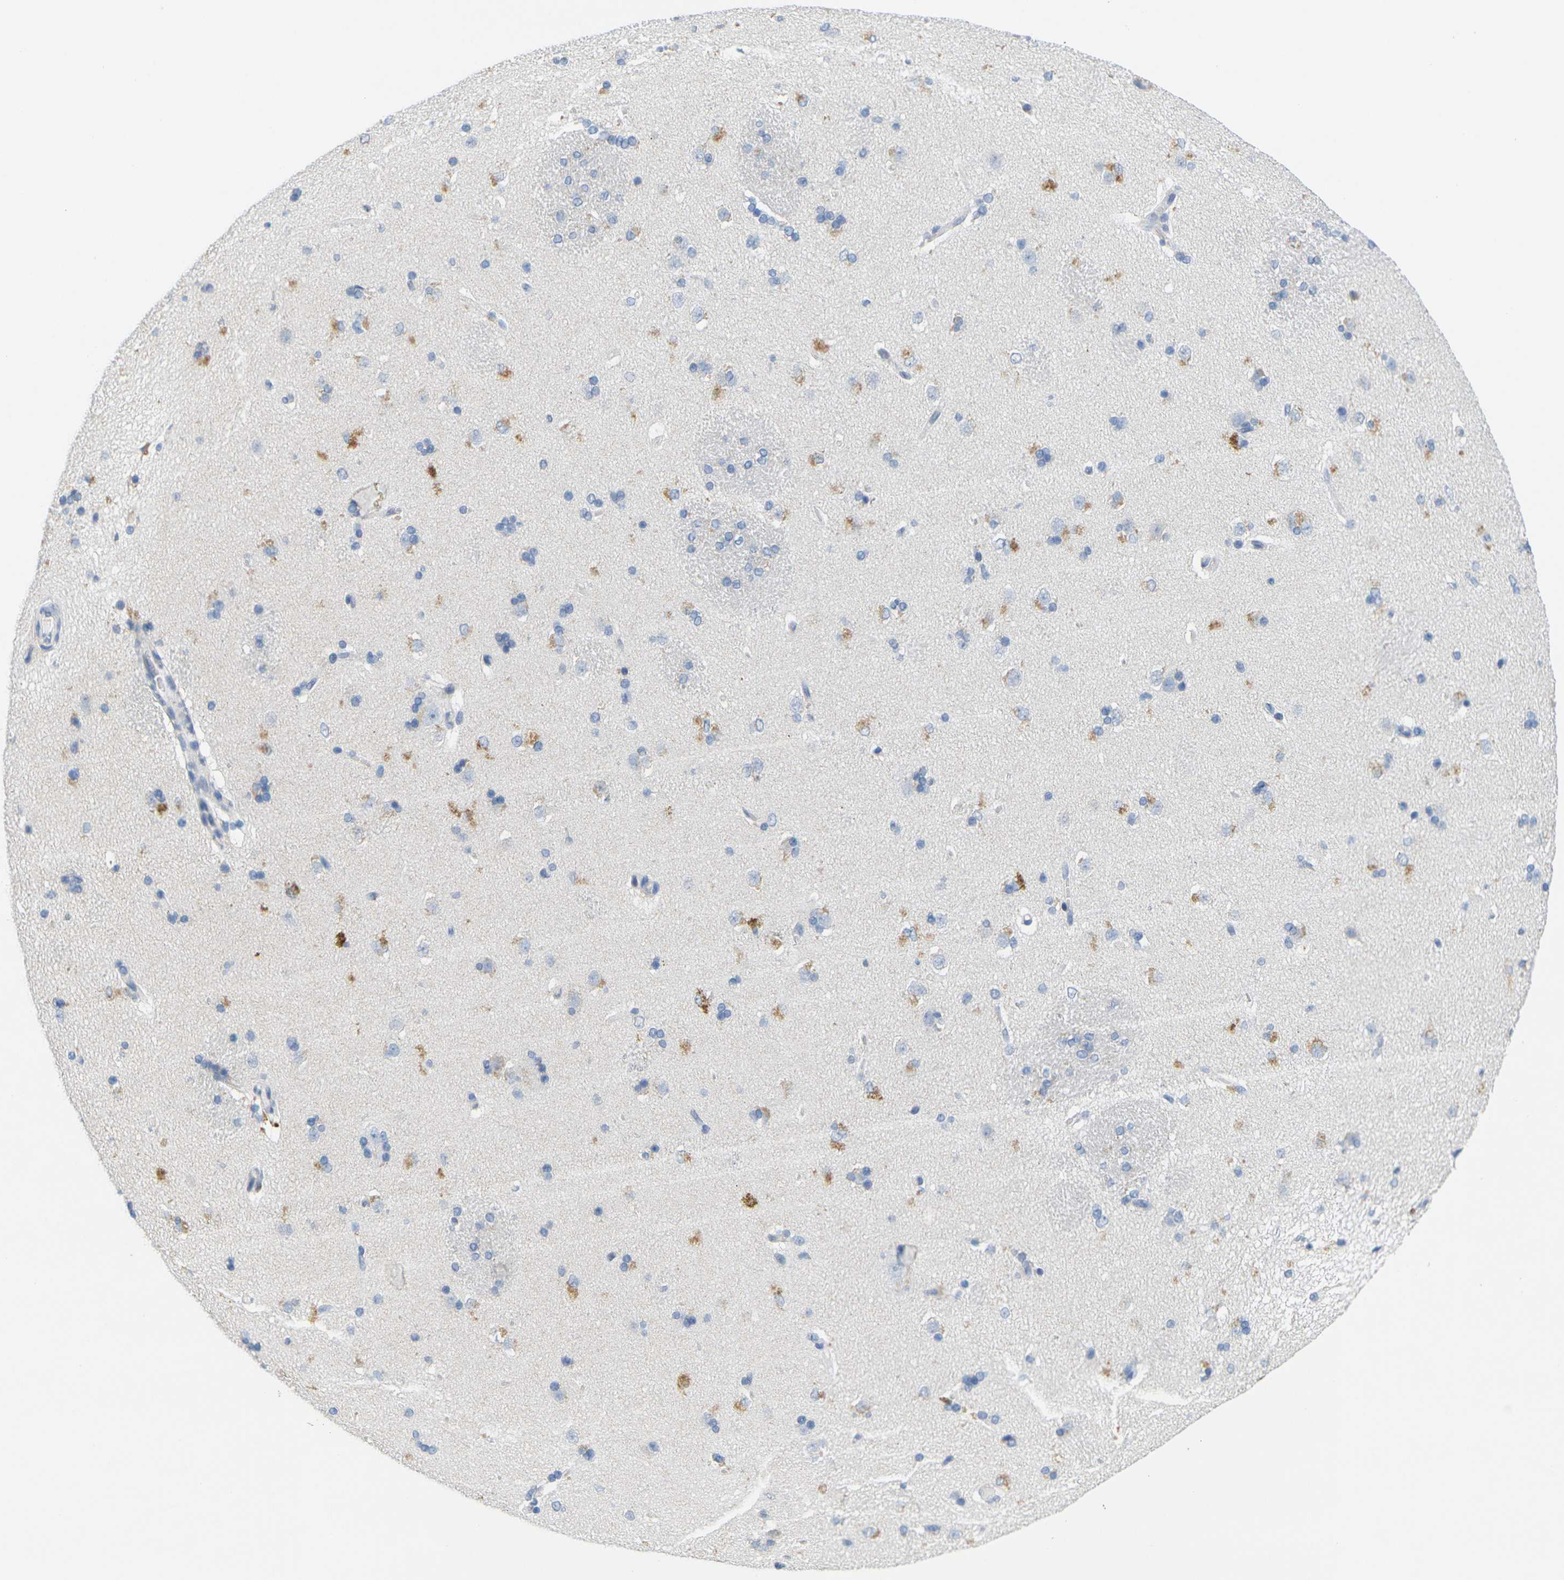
{"staining": {"intensity": "negative", "quantity": "none", "location": "none"}, "tissue": "caudate", "cell_type": "Glial cells", "image_type": "normal", "snomed": [{"axis": "morphology", "description": "Normal tissue, NOS"}, {"axis": "topography", "description": "Lateral ventricle wall"}], "caption": "IHC micrograph of normal caudate: human caudate stained with DAB shows no significant protein positivity in glial cells.", "gene": "CDK2", "patient": {"sex": "female", "age": 19}}